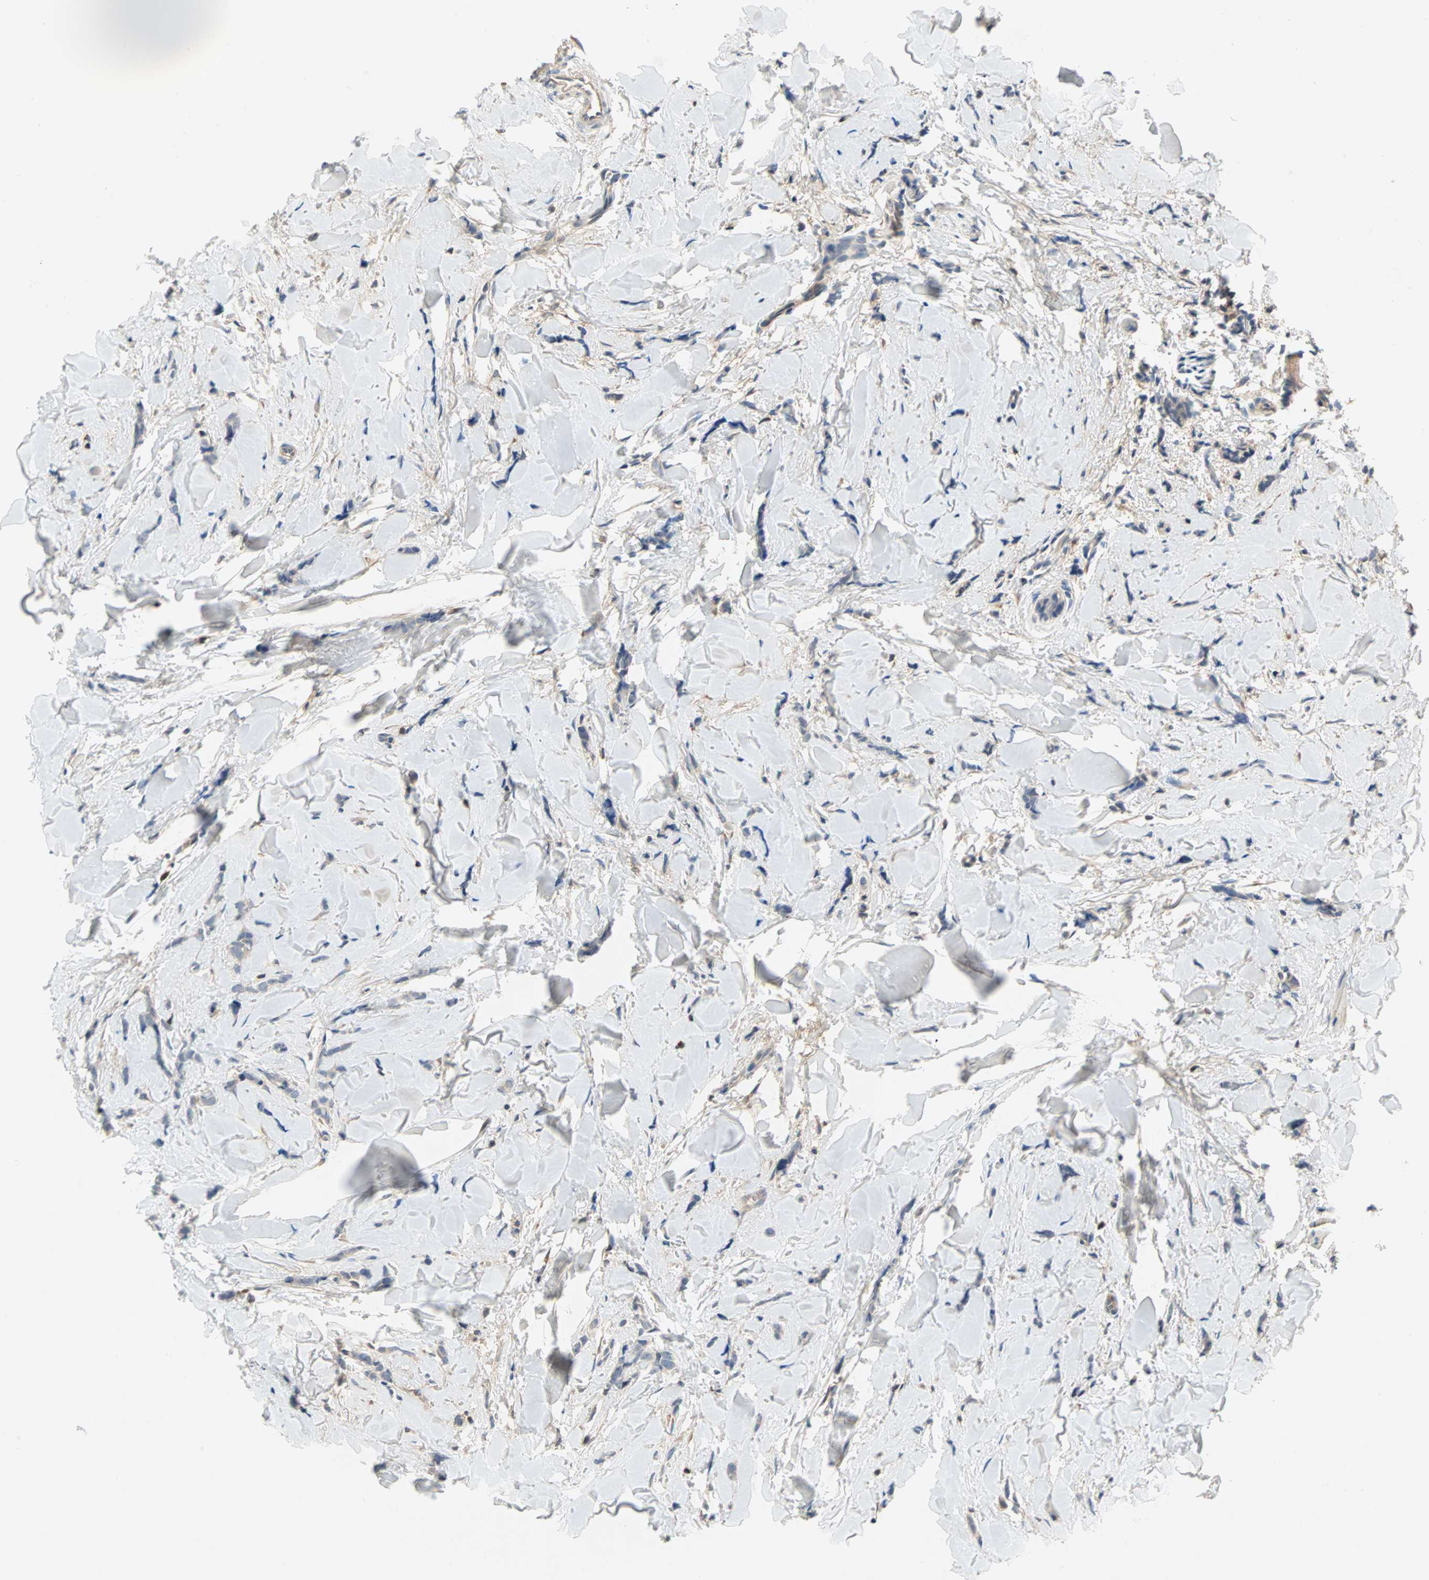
{"staining": {"intensity": "negative", "quantity": "none", "location": "none"}, "tissue": "breast cancer", "cell_type": "Tumor cells", "image_type": "cancer", "snomed": [{"axis": "morphology", "description": "Lobular carcinoma"}, {"axis": "topography", "description": "Skin"}, {"axis": "topography", "description": "Breast"}], "caption": "Tumor cells show no significant protein positivity in breast cancer. (IHC, brightfield microscopy, high magnification).", "gene": "MAP4K1", "patient": {"sex": "female", "age": 46}}